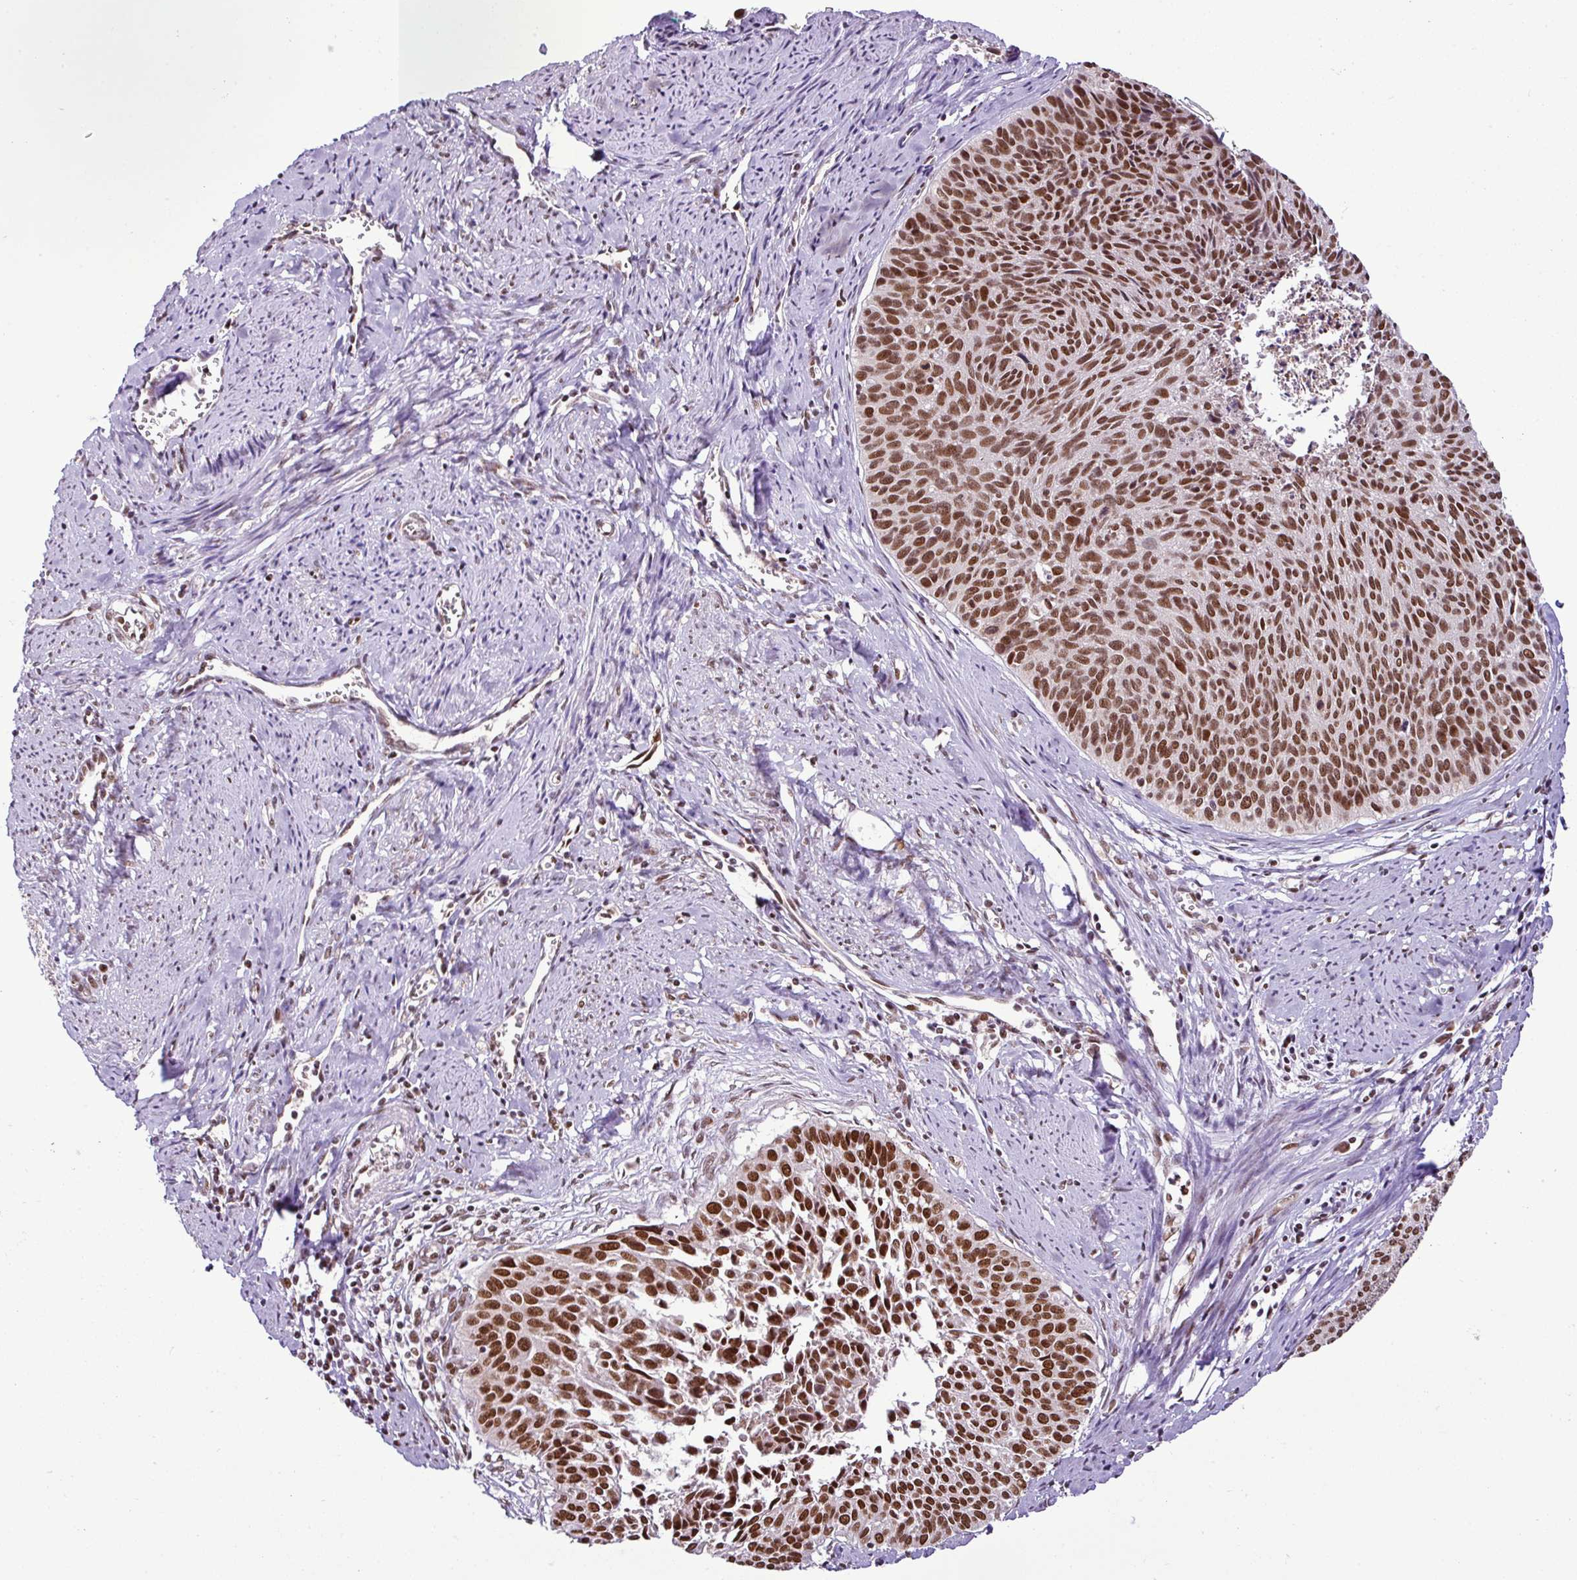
{"staining": {"intensity": "moderate", "quantity": ">75%", "location": "nuclear"}, "tissue": "cervical cancer", "cell_type": "Tumor cells", "image_type": "cancer", "snomed": [{"axis": "morphology", "description": "Squamous cell carcinoma, NOS"}, {"axis": "topography", "description": "Cervix"}], "caption": "Tumor cells demonstrate moderate nuclear expression in about >75% of cells in cervical squamous cell carcinoma.", "gene": "PGAP4", "patient": {"sex": "female", "age": 55}}